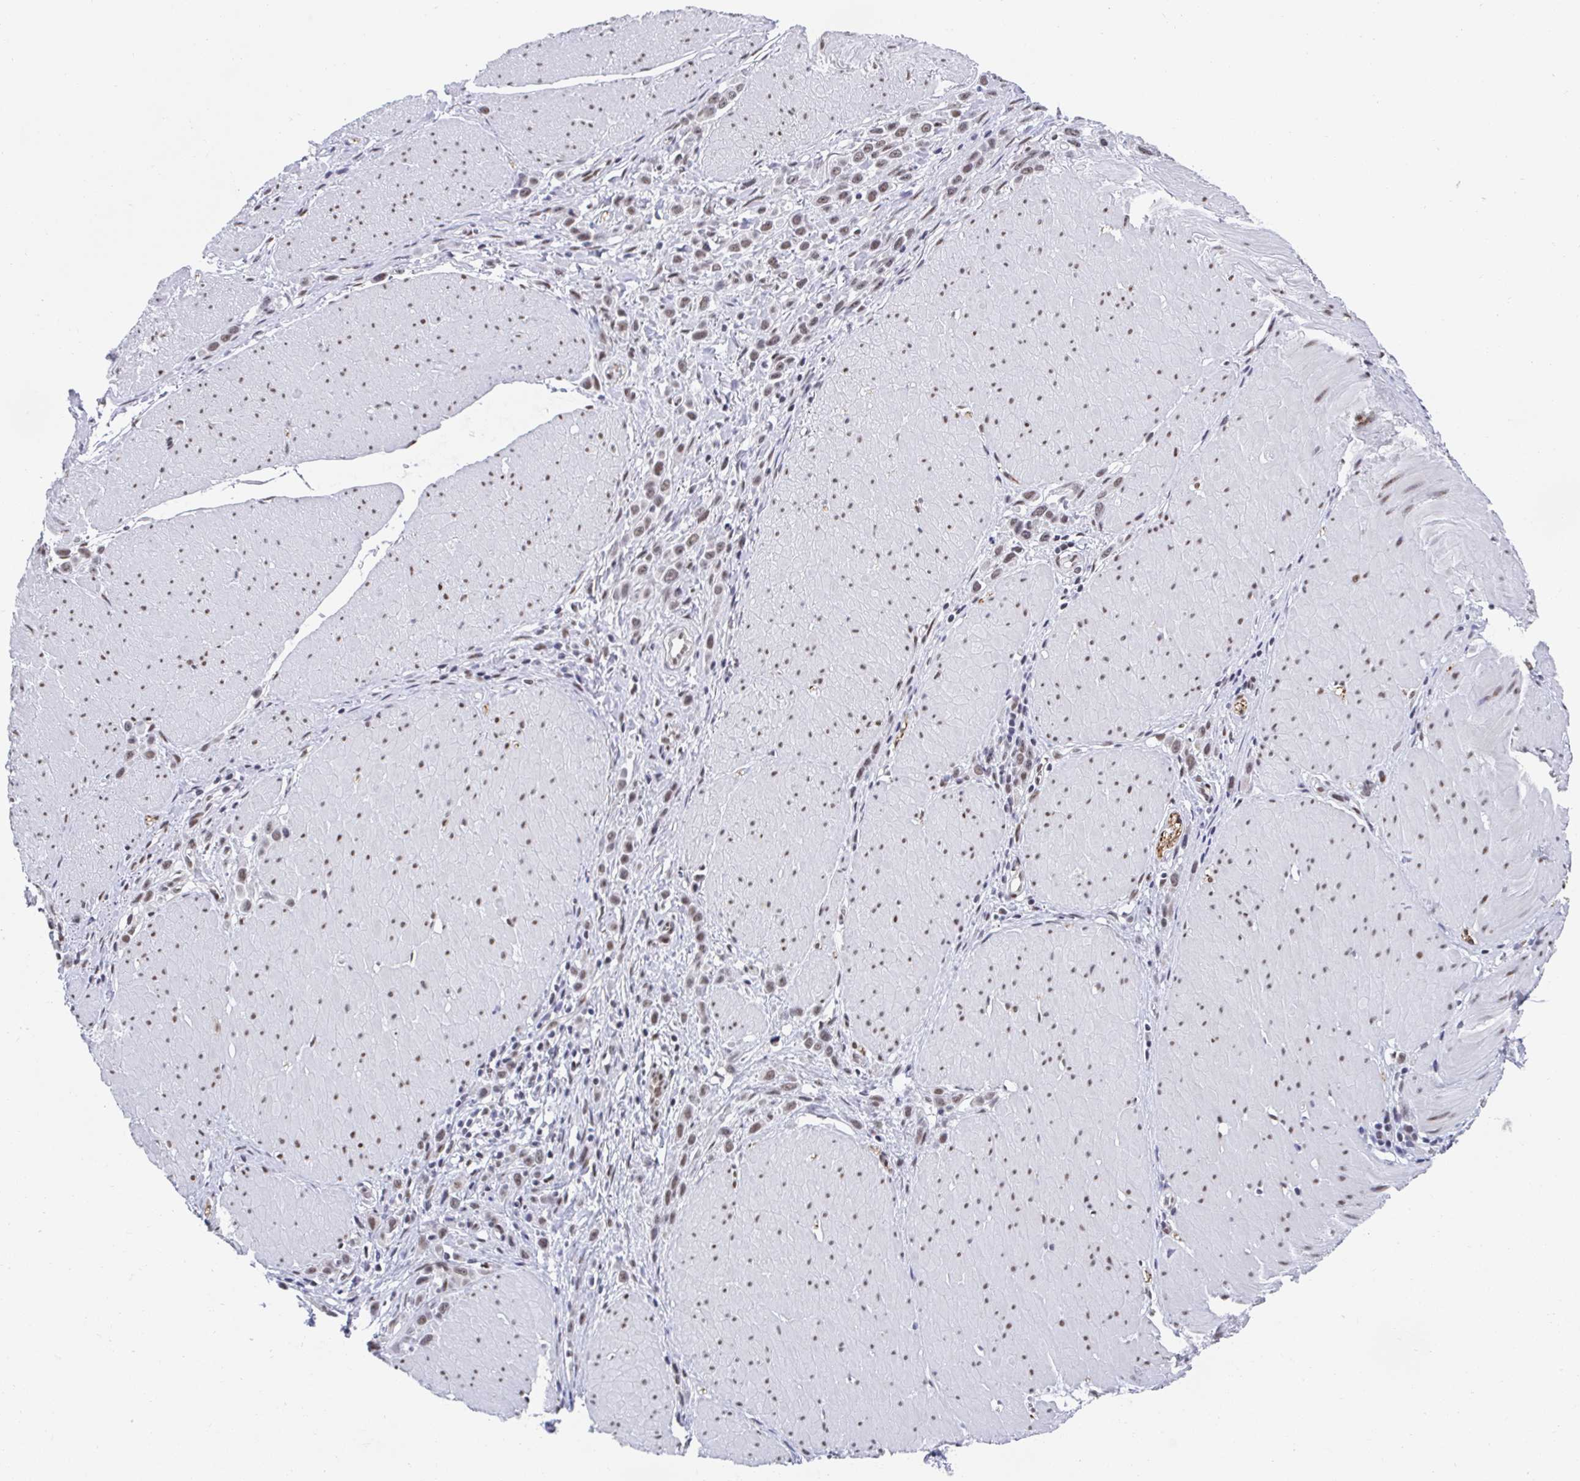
{"staining": {"intensity": "moderate", "quantity": ">75%", "location": "nuclear"}, "tissue": "stomach cancer", "cell_type": "Tumor cells", "image_type": "cancer", "snomed": [{"axis": "morphology", "description": "Adenocarcinoma, NOS"}, {"axis": "topography", "description": "Stomach"}], "caption": "Protein staining displays moderate nuclear staining in approximately >75% of tumor cells in stomach cancer. (IHC, brightfield microscopy, high magnification).", "gene": "SLC7A10", "patient": {"sex": "male", "age": 47}}